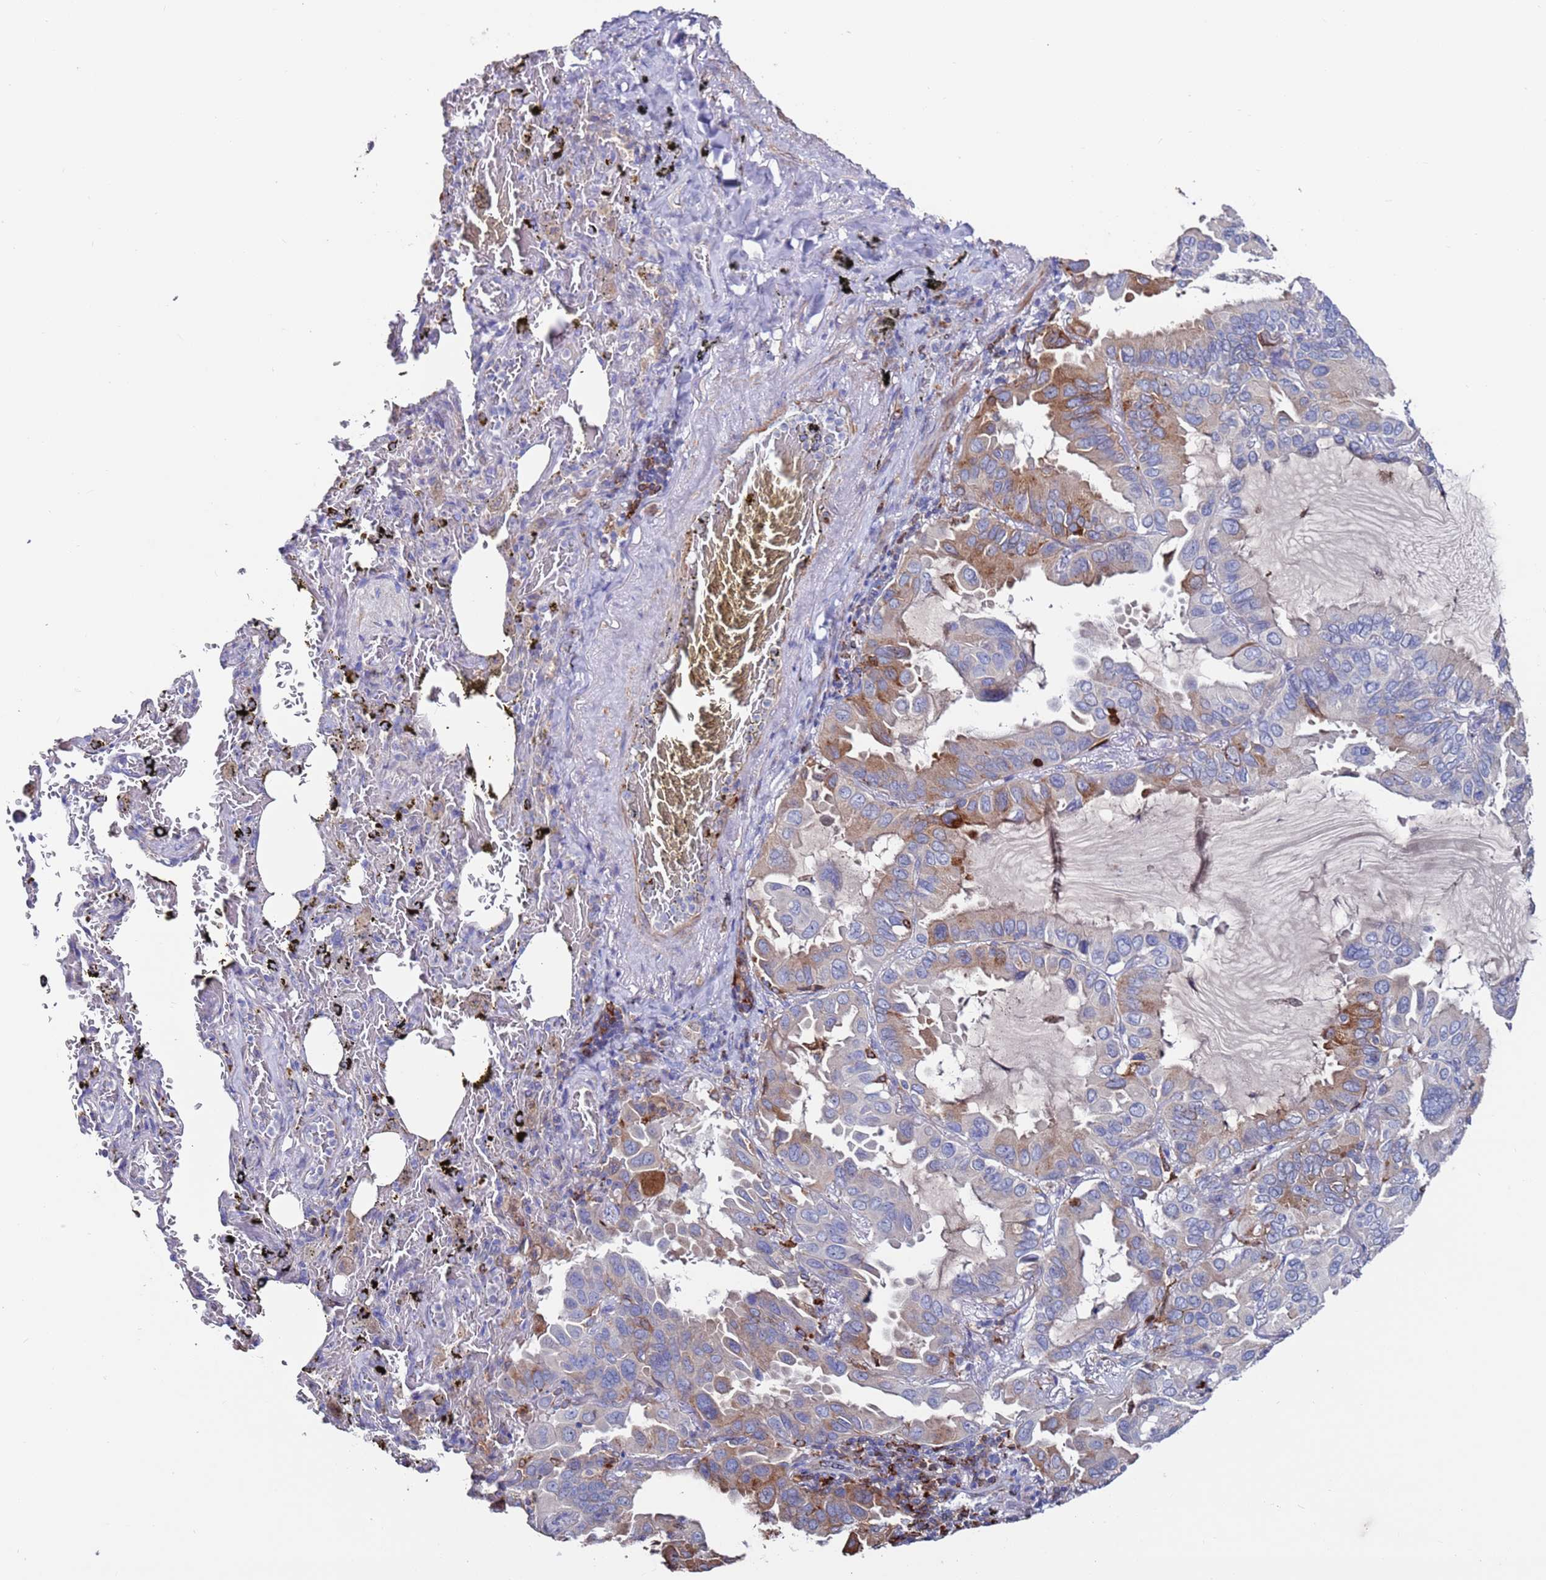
{"staining": {"intensity": "moderate", "quantity": "<25%", "location": "cytoplasmic/membranous"}, "tissue": "lung cancer", "cell_type": "Tumor cells", "image_type": "cancer", "snomed": [{"axis": "morphology", "description": "Adenocarcinoma, NOS"}, {"axis": "topography", "description": "Lung"}], "caption": "Immunohistochemical staining of lung adenocarcinoma exhibits moderate cytoplasmic/membranous protein expression in approximately <25% of tumor cells.", "gene": "GREB1L", "patient": {"sex": "male", "age": 64}}